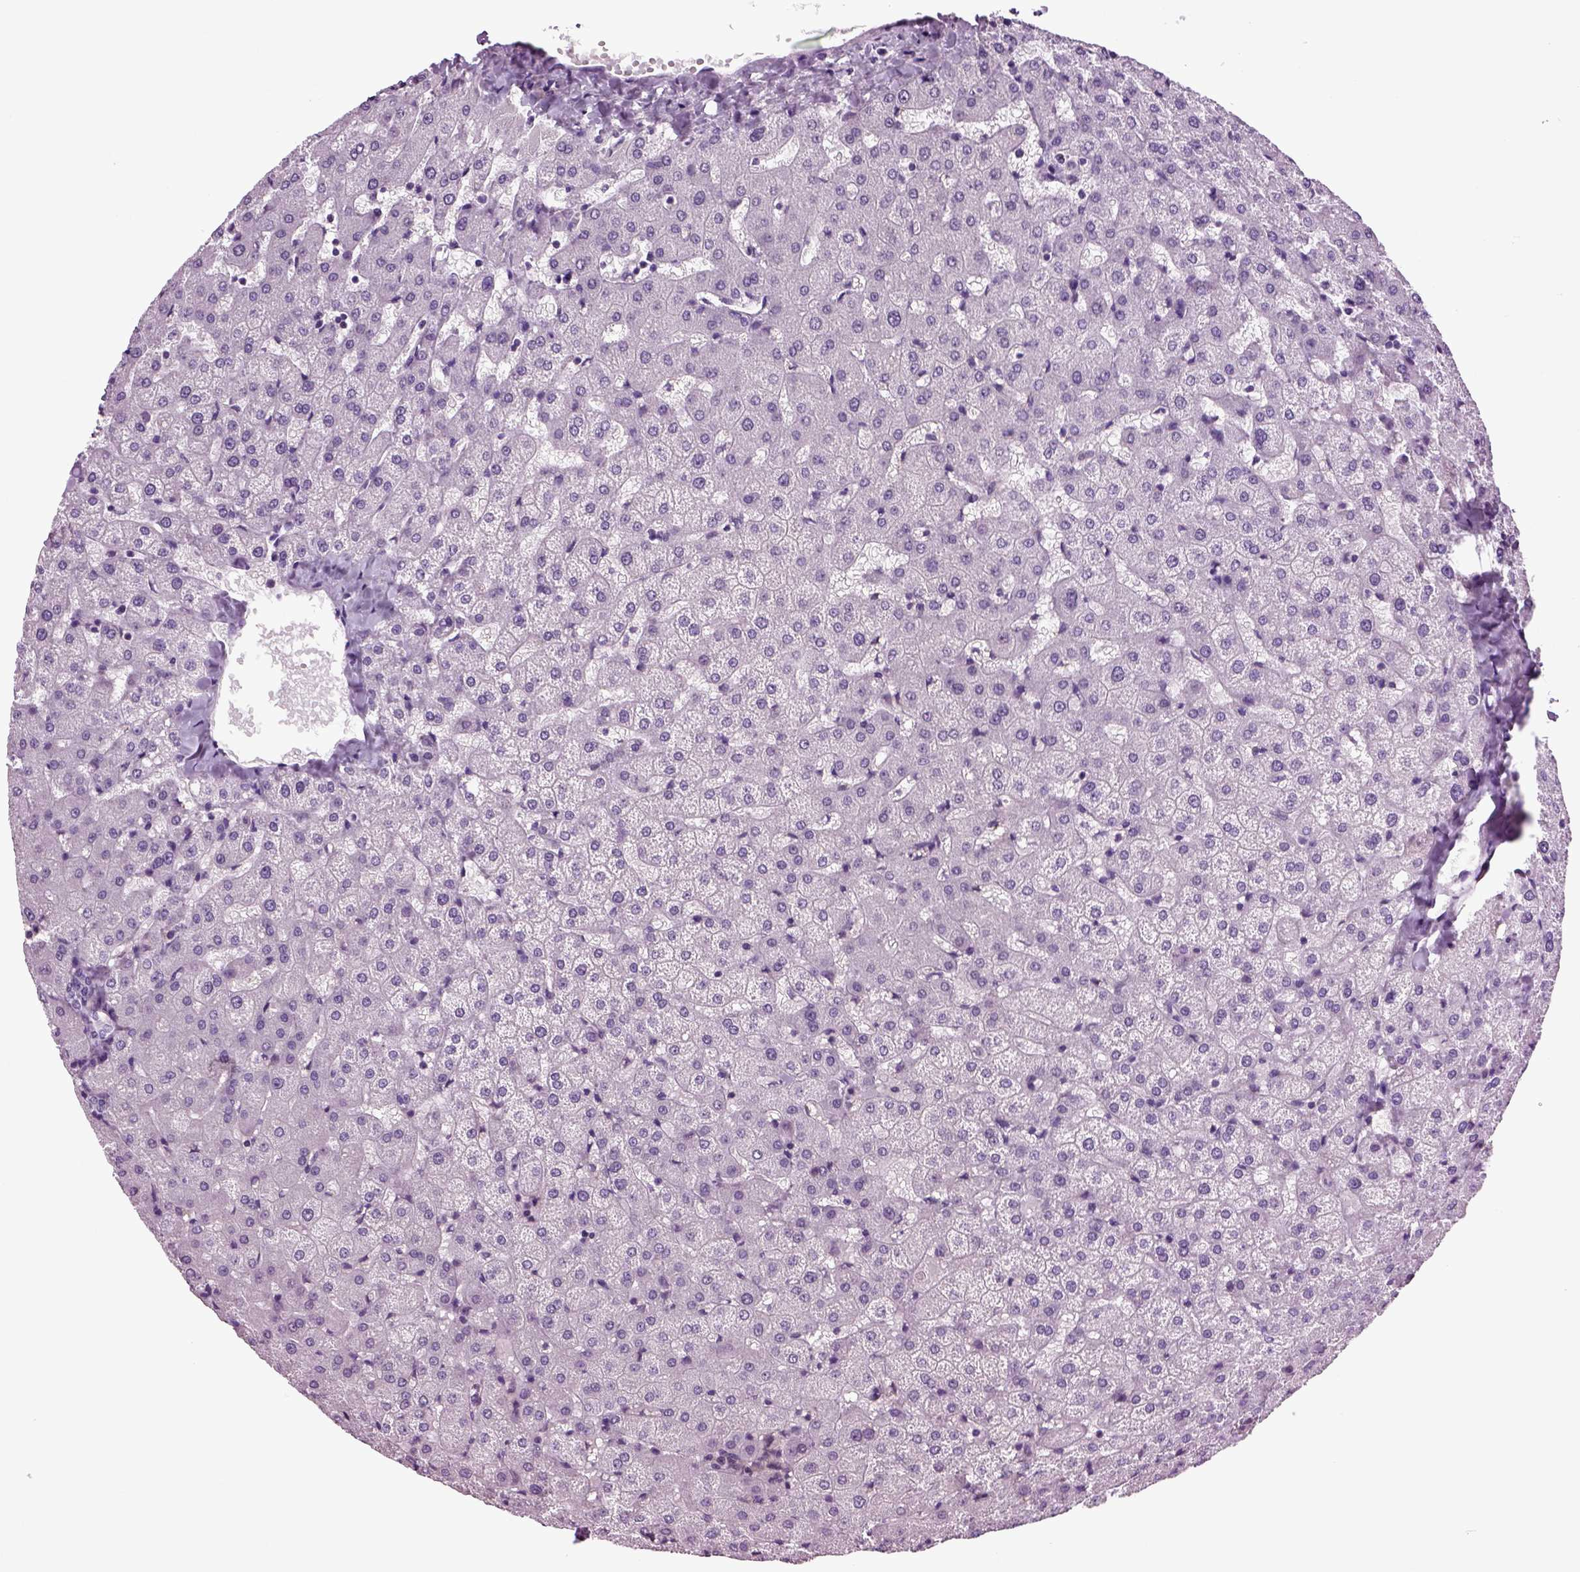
{"staining": {"intensity": "negative", "quantity": "none", "location": "none"}, "tissue": "liver", "cell_type": "Cholangiocytes", "image_type": "normal", "snomed": [{"axis": "morphology", "description": "Normal tissue, NOS"}, {"axis": "topography", "description": "Liver"}], "caption": "IHC micrograph of unremarkable human liver stained for a protein (brown), which displays no staining in cholangiocytes.", "gene": "PLCH2", "patient": {"sex": "female", "age": 50}}